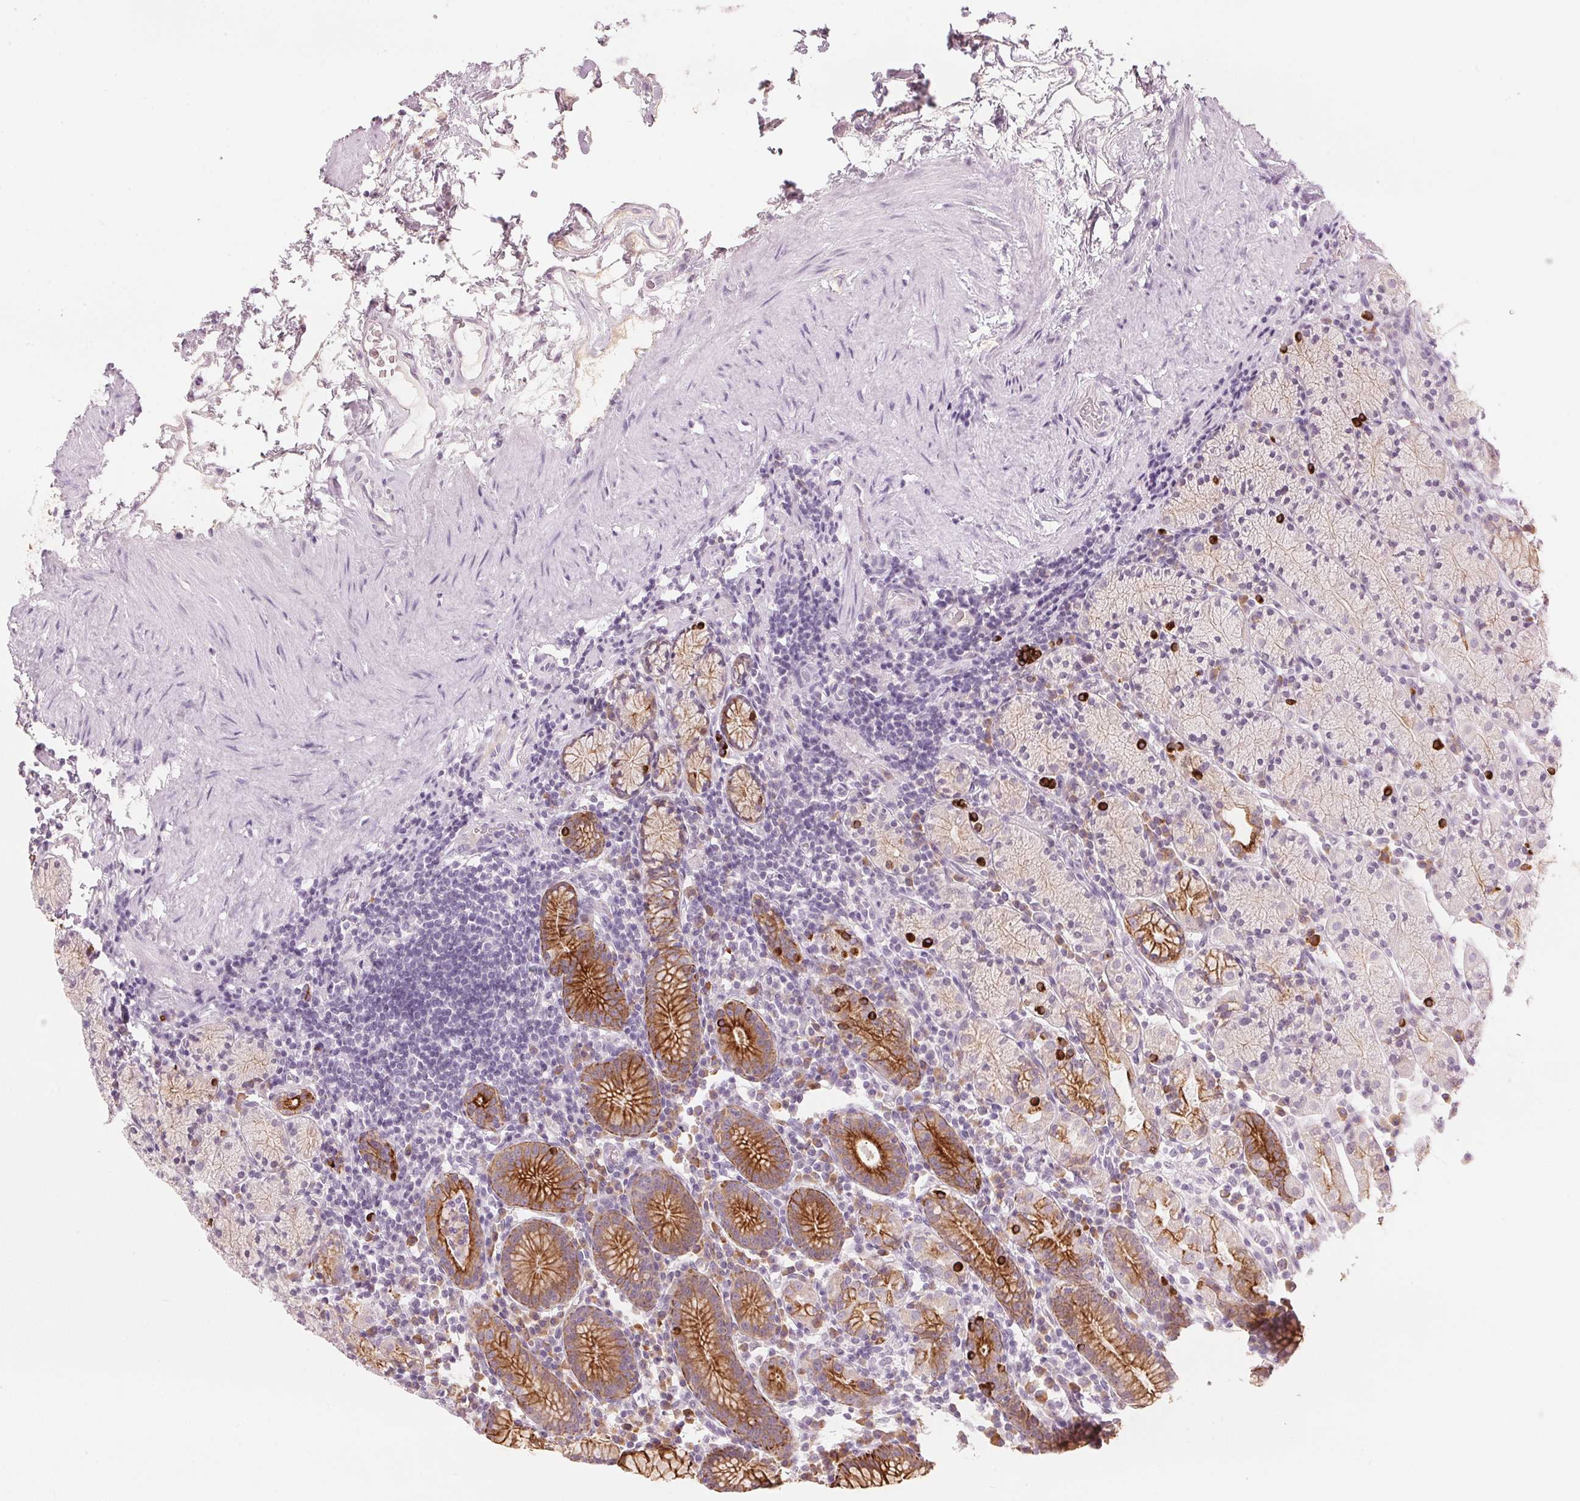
{"staining": {"intensity": "strong", "quantity": "25%-75%", "location": "cytoplasmic/membranous"}, "tissue": "stomach", "cell_type": "Glandular cells", "image_type": "normal", "snomed": [{"axis": "morphology", "description": "Normal tissue, NOS"}, {"axis": "topography", "description": "Stomach, upper"}, {"axis": "topography", "description": "Stomach"}], "caption": "Immunohistochemical staining of unremarkable human stomach shows 25%-75% levels of strong cytoplasmic/membranous protein expression in about 25%-75% of glandular cells. Immunohistochemistry stains the protein in brown and the nuclei are stained blue.", "gene": "SCTR", "patient": {"sex": "male", "age": 62}}